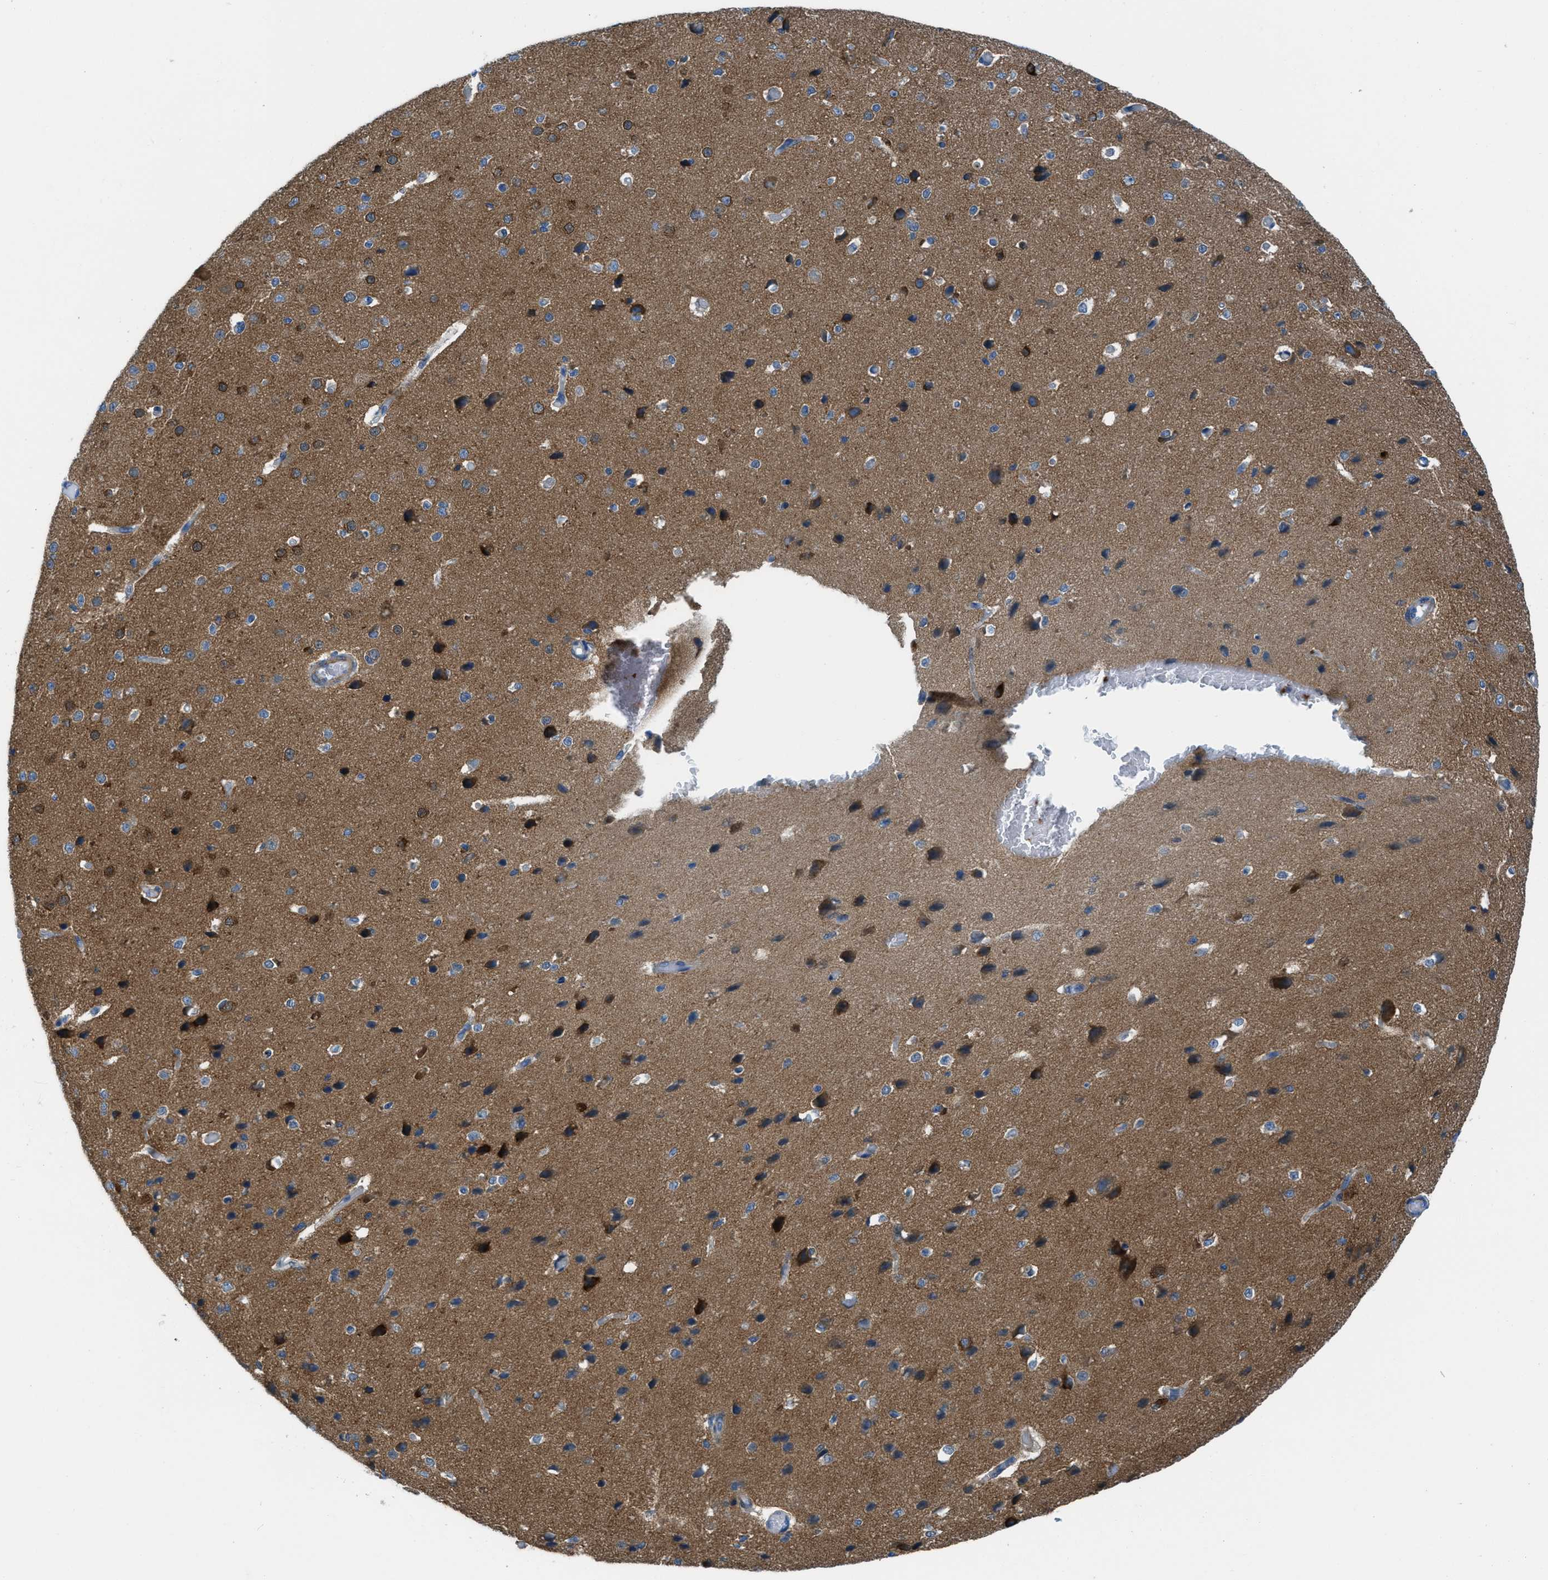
{"staining": {"intensity": "negative", "quantity": "none", "location": "none"}, "tissue": "cerebral cortex", "cell_type": "Endothelial cells", "image_type": "normal", "snomed": [{"axis": "morphology", "description": "Normal tissue, NOS"}, {"axis": "morphology", "description": "Developmental malformation"}, {"axis": "topography", "description": "Cerebral cortex"}], "caption": "Immunohistochemistry of unremarkable human cerebral cortex reveals no staining in endothelial cells.", "gene": "MAPRE2", "patient": {"sex": "female", "age": 30}}